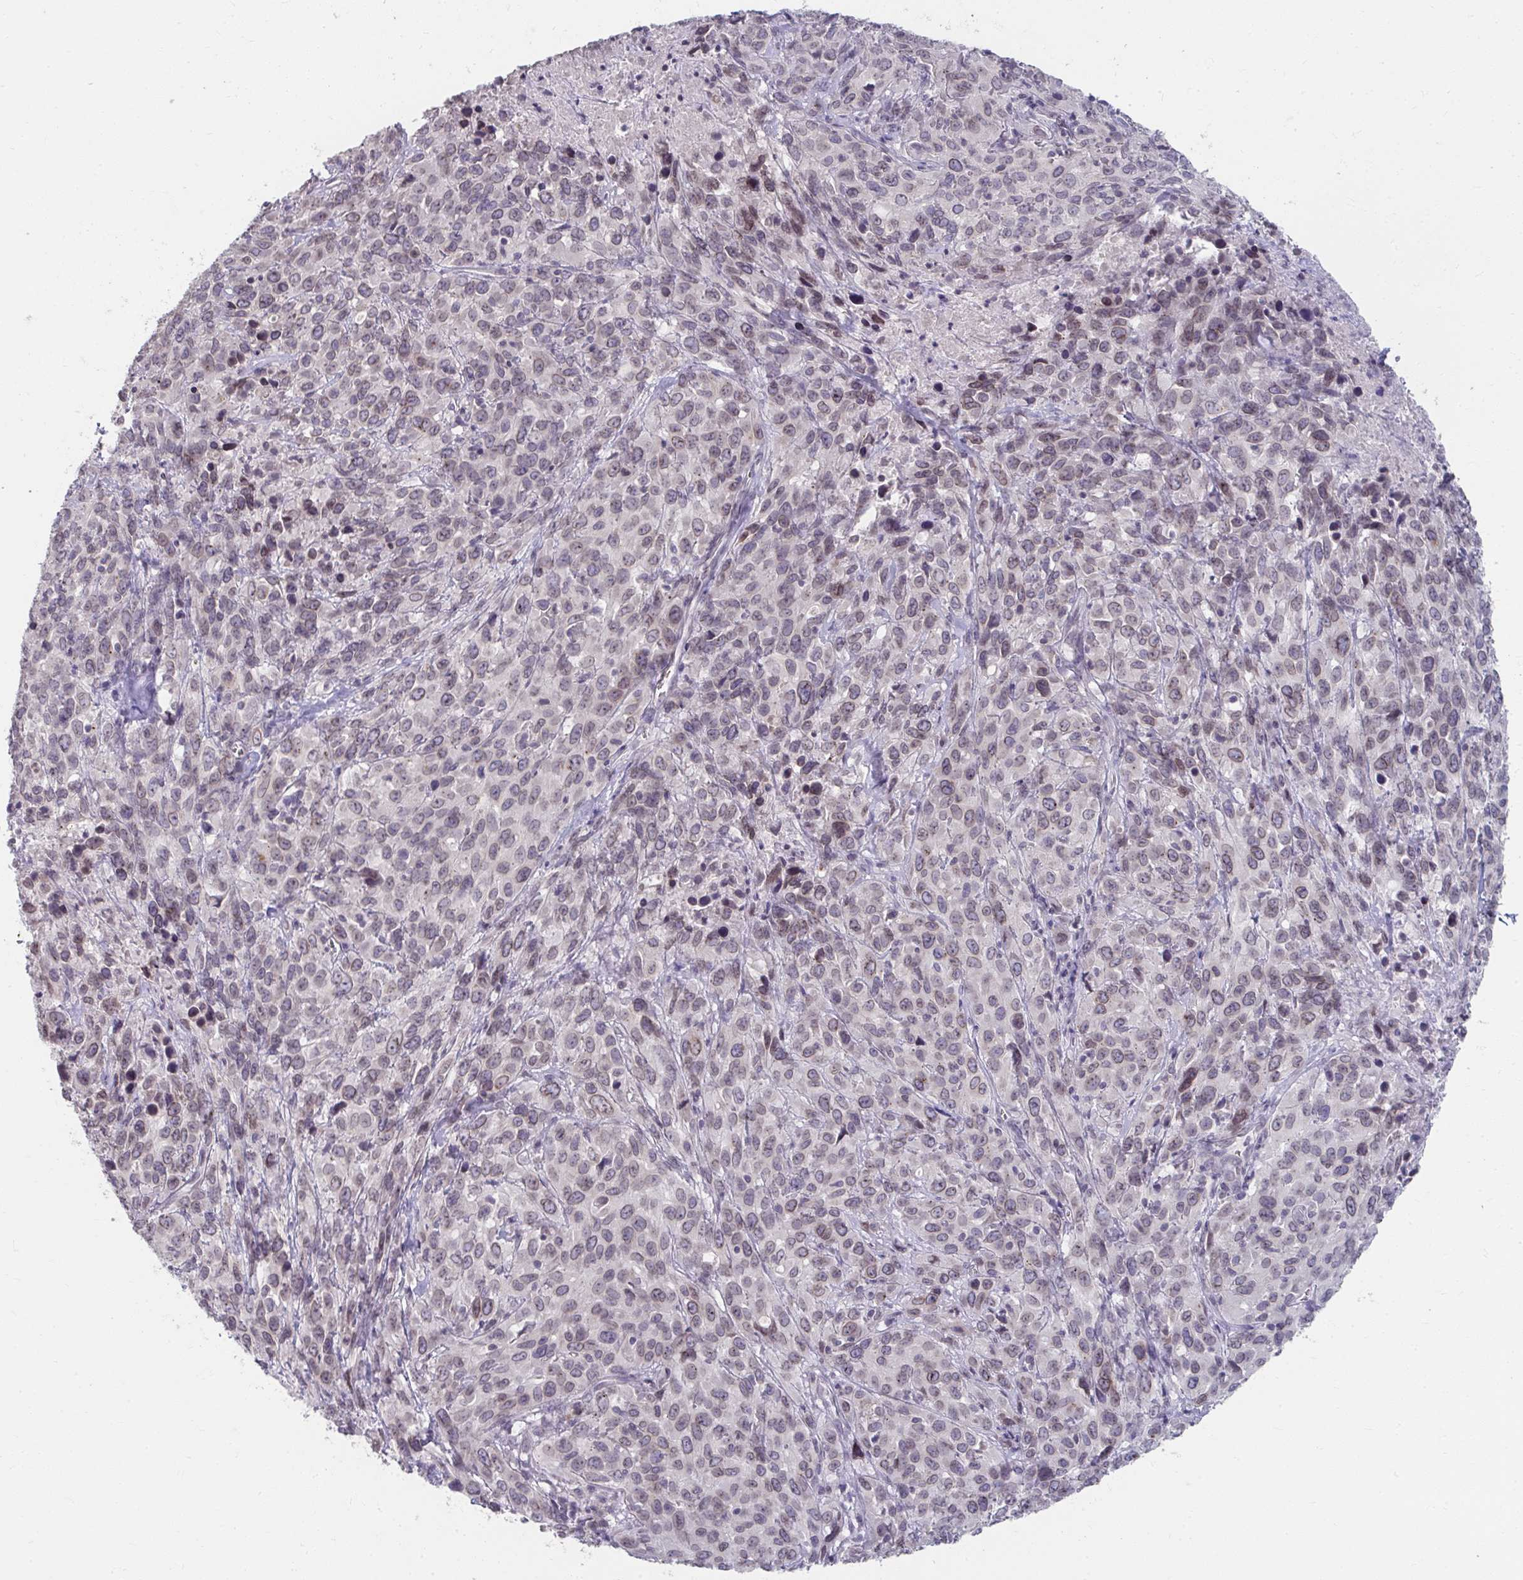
{"staining": {"intensity": "weak", "quantity": "25%-75%", "location": "nuclear"}, "tissue": "cervical cancer", "cell_type": "Tumor cells", "image_type": "cancer", "snomed": [{"axis": "morphology", "description": "Normal tissue, NOS"}, {"axis": "morphology", "description": "Squamous cell carcinoma, NOS"}, {"axis": "topography", "description": "Cervix"}], "caption": "Immunohistochemistry of cervical cancer displays low levels of weak nuclear staining in about 25%-75% of tumor cells. The protein is shown in brown color, while the nuclei are stained blue.", "gene": "NUP133", "patient": {"sex": "female", "age": 51}}